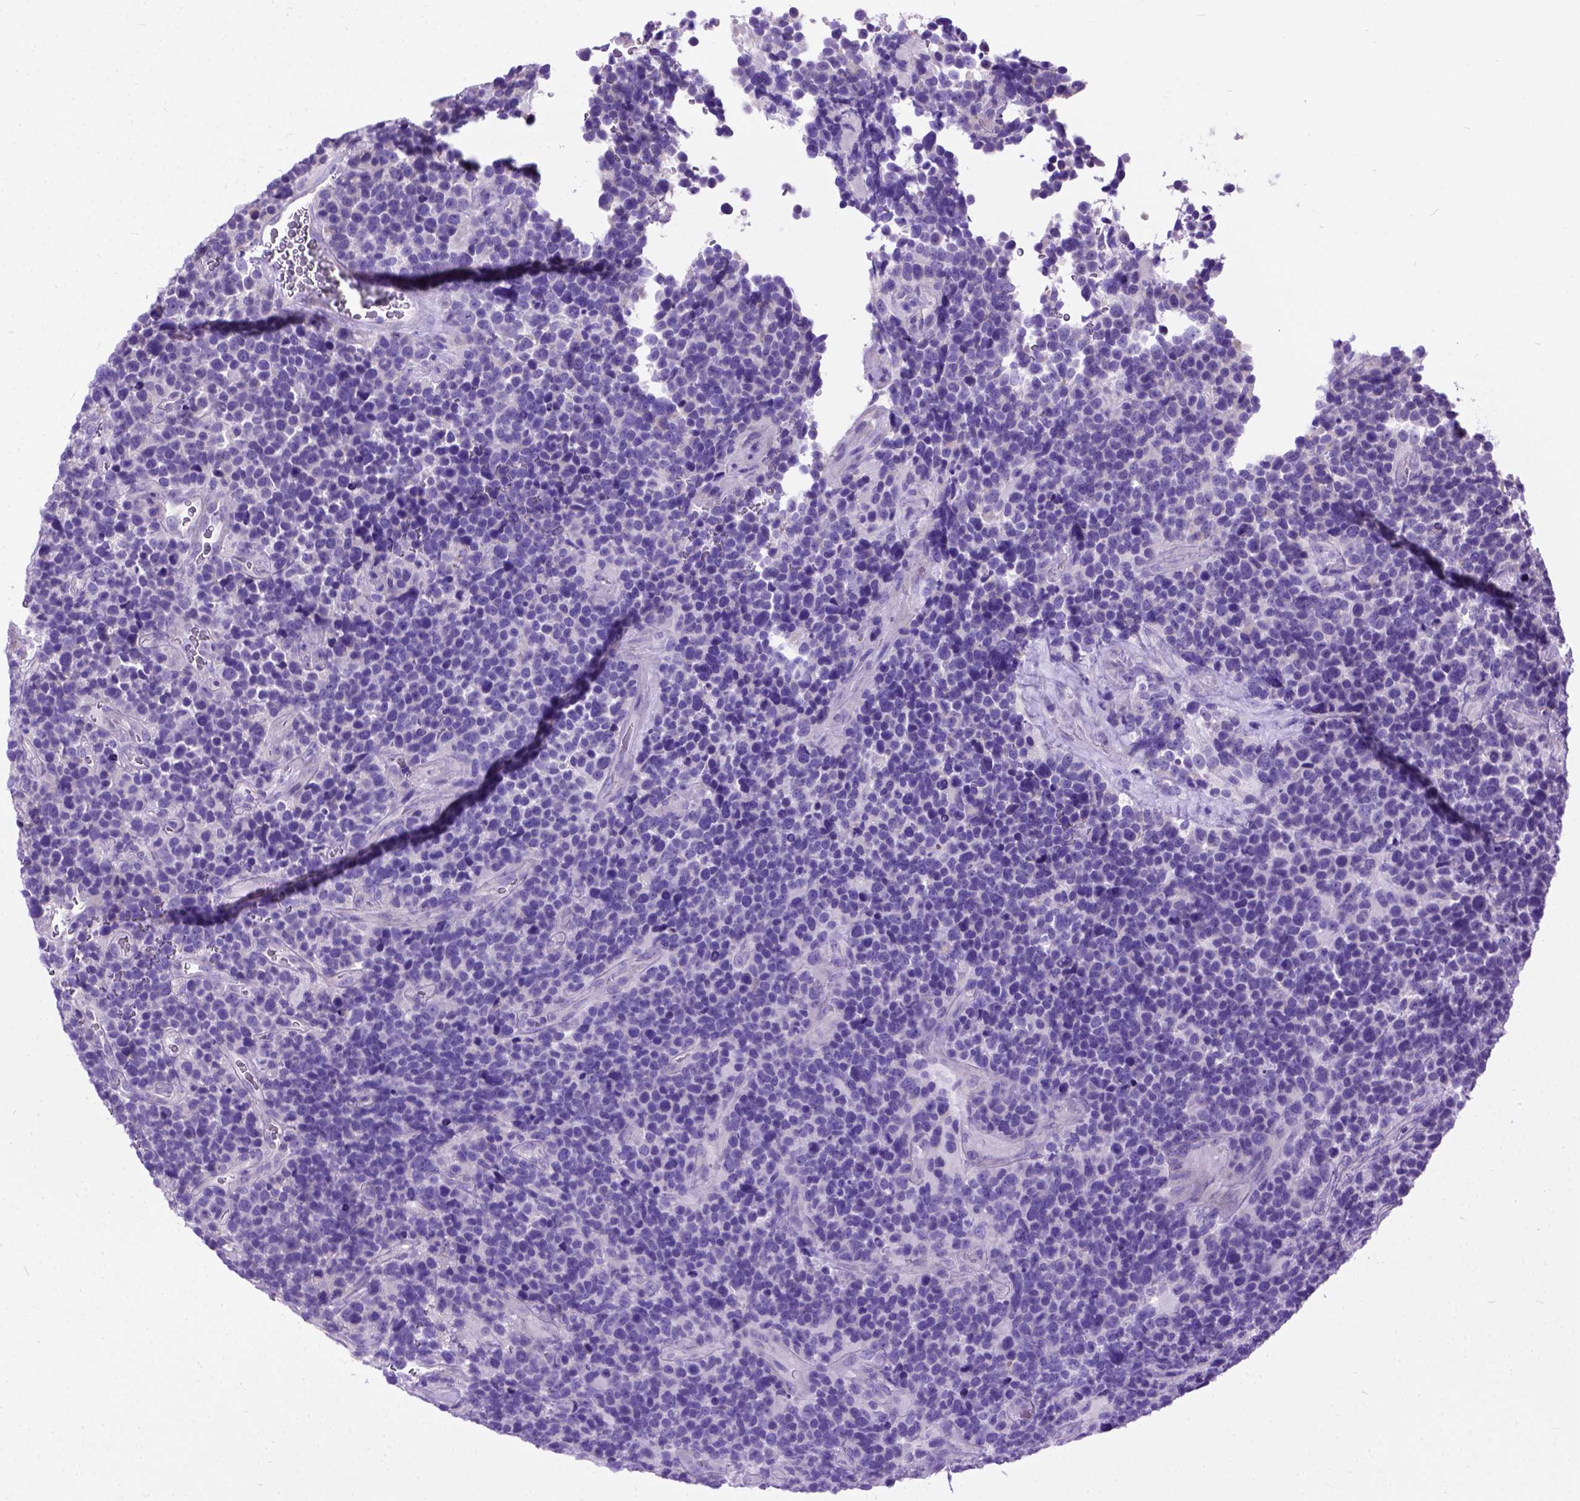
{"staining": {"intensity": "negative", "quantity": "none", "location": "none"}, "tissue": "glioma", "cell_type": "Tumor cells", "image_type": "cancer", "snomed": [{"axis": "morphology", "description": "Glioma, malignant, High grade"}, {"axis": "topography", "description": "Brain"}], "caption": "Protein analysis of glioma demonstrates no significant positivity in tumor cells.", "gene": "ODAD3", "patient": {"sex": "male", "age": 33}}